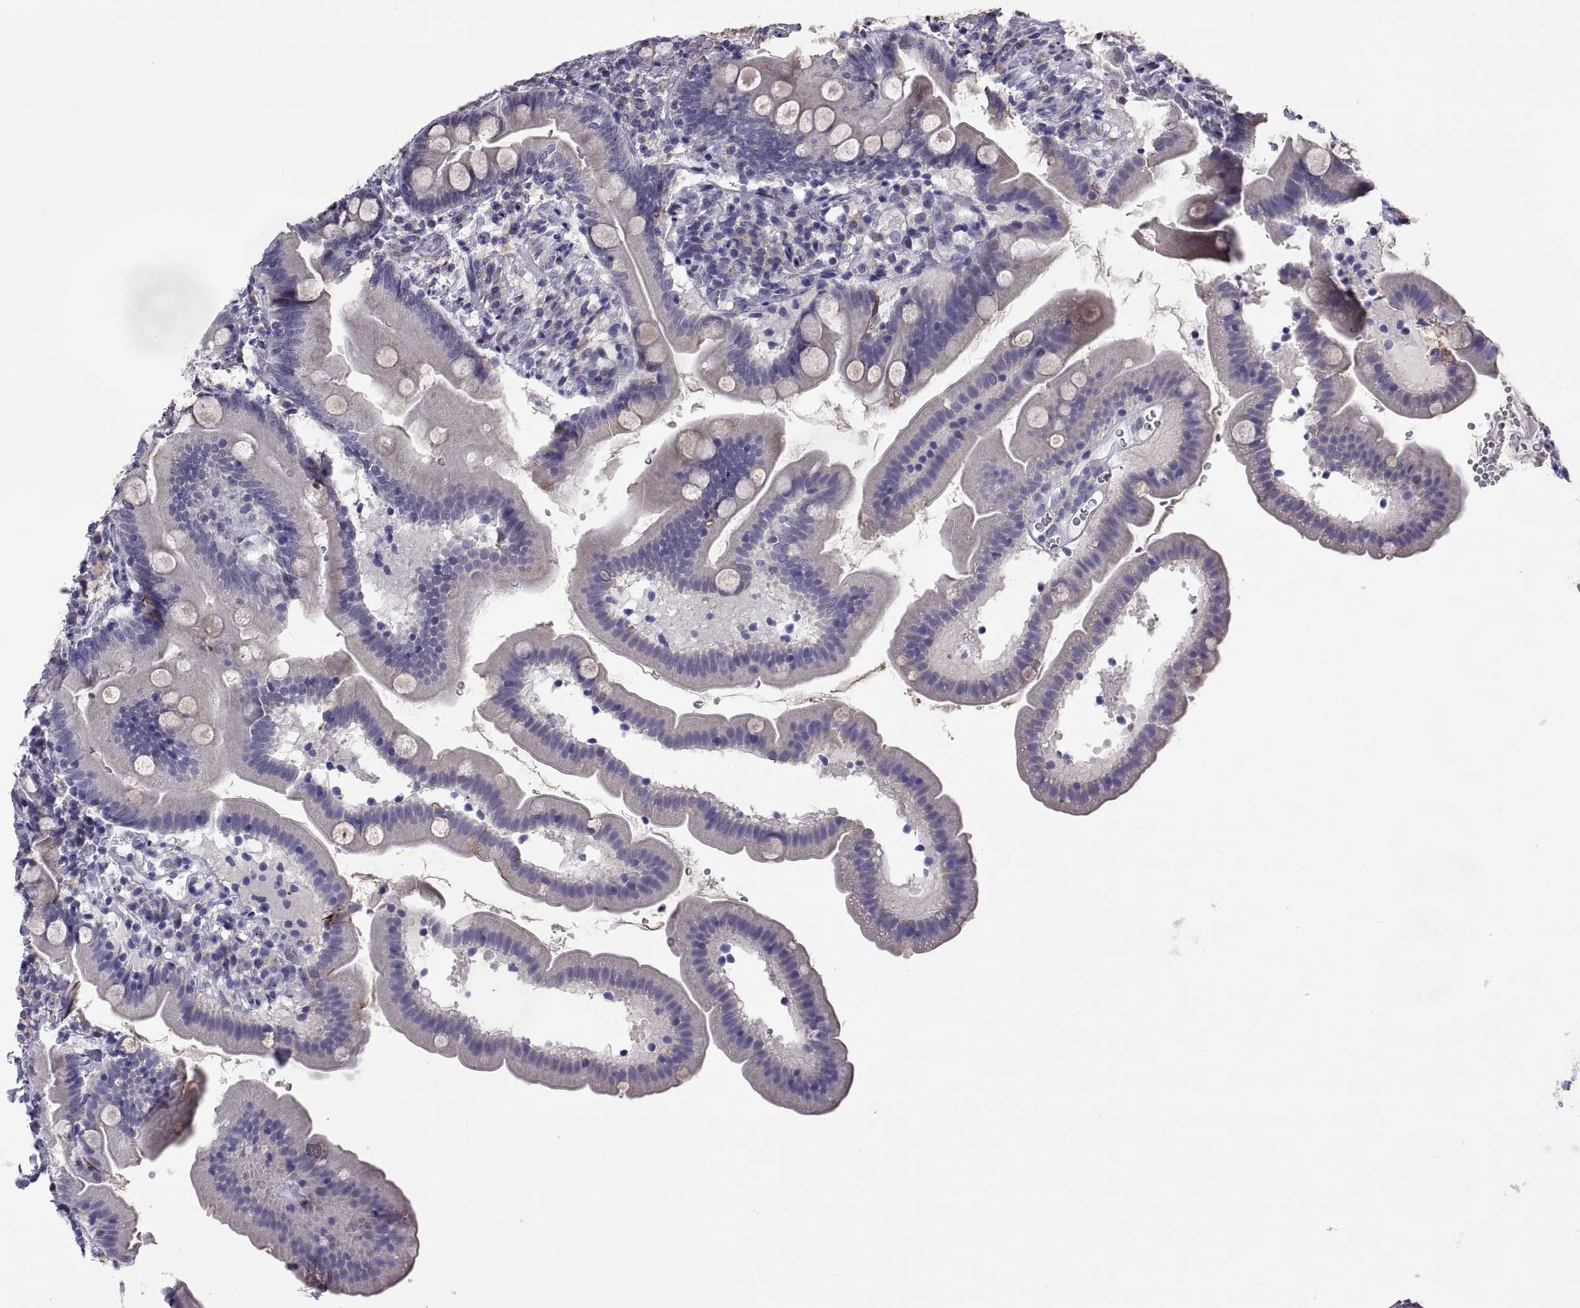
{"staining": {"intensity": "negative", "quantity": "none", "location": "none"}, "tissue": "duodenum", "cell_type": "Glandular cells", "image_type": "normal", "snomed": [{"axis": "morphology", "description": "Normal tissue, NOS"}, {"axis": "topography", "description": "Duodenum"}], "caption": "Benign duodenum was stained to show a protein in brown. There is no significant positivity in glandular cells. Brightfield microscopy of immunohistochemistry (IHC) stained with DAB (brown) and hematoxylin (blue), captured at high magnification.", "gene": "MAGEB18", "patient": {"sex": "female", "age": 67}}